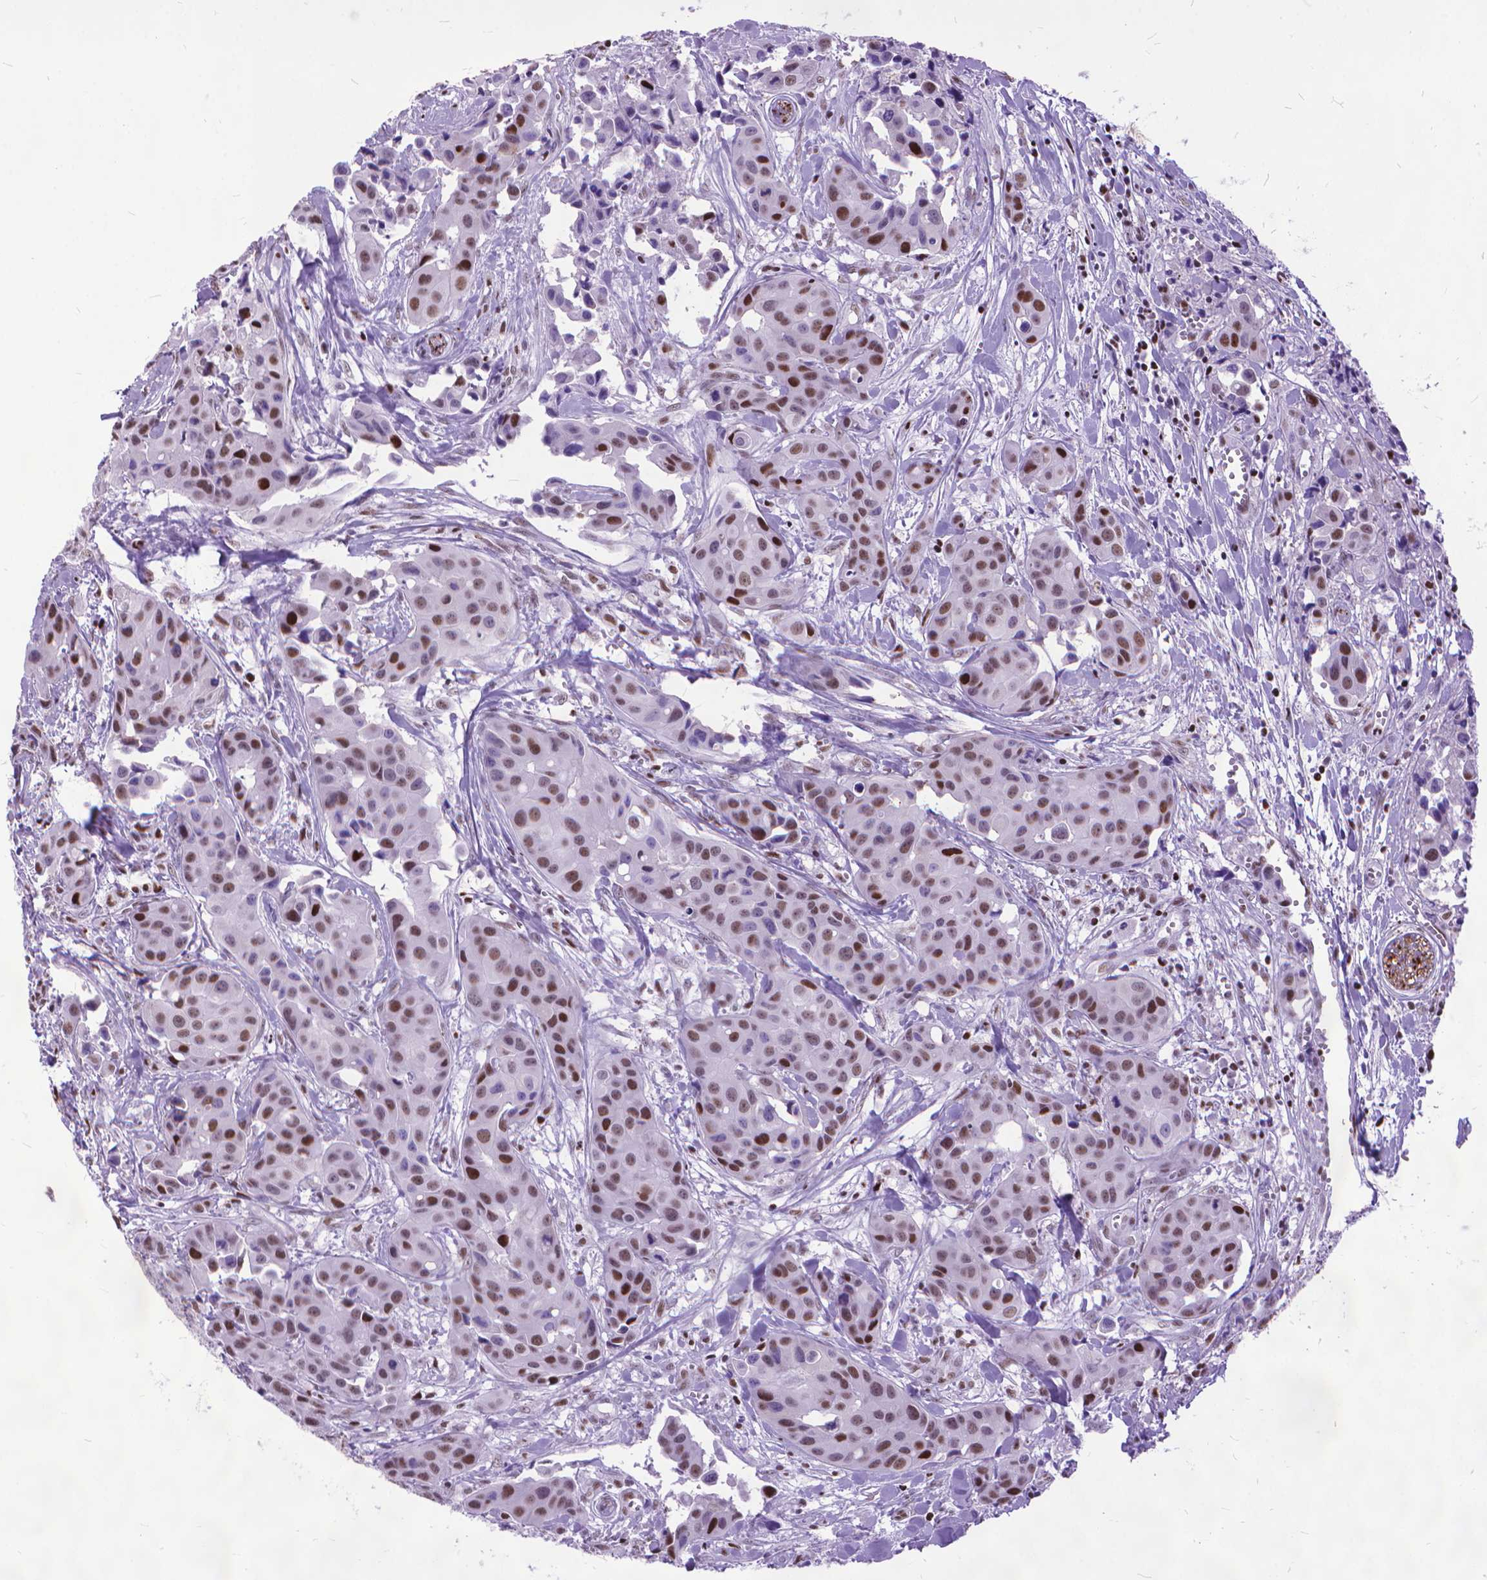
{"staining": {"intensity": "strong", "quantity": "25%-75%", "location": "nuclear"}, "tissue": "head and neck cancer", "cell_type": "Tumor cells", "image_type": "cancer", "snomed": [{"axis": "morphology", "description": "Adenocarcinoma, NOS"}, {"axis": "topography", "description": "Head-Neck"}], "caption": "Protein staining of head and neck cancer (adenocarcinoma) tissue exhibits strong nuclear positivity in about 25%-75% of tumor cells.", "gene": "POLE4", "patient": {"sex": "male", "age": 76}}